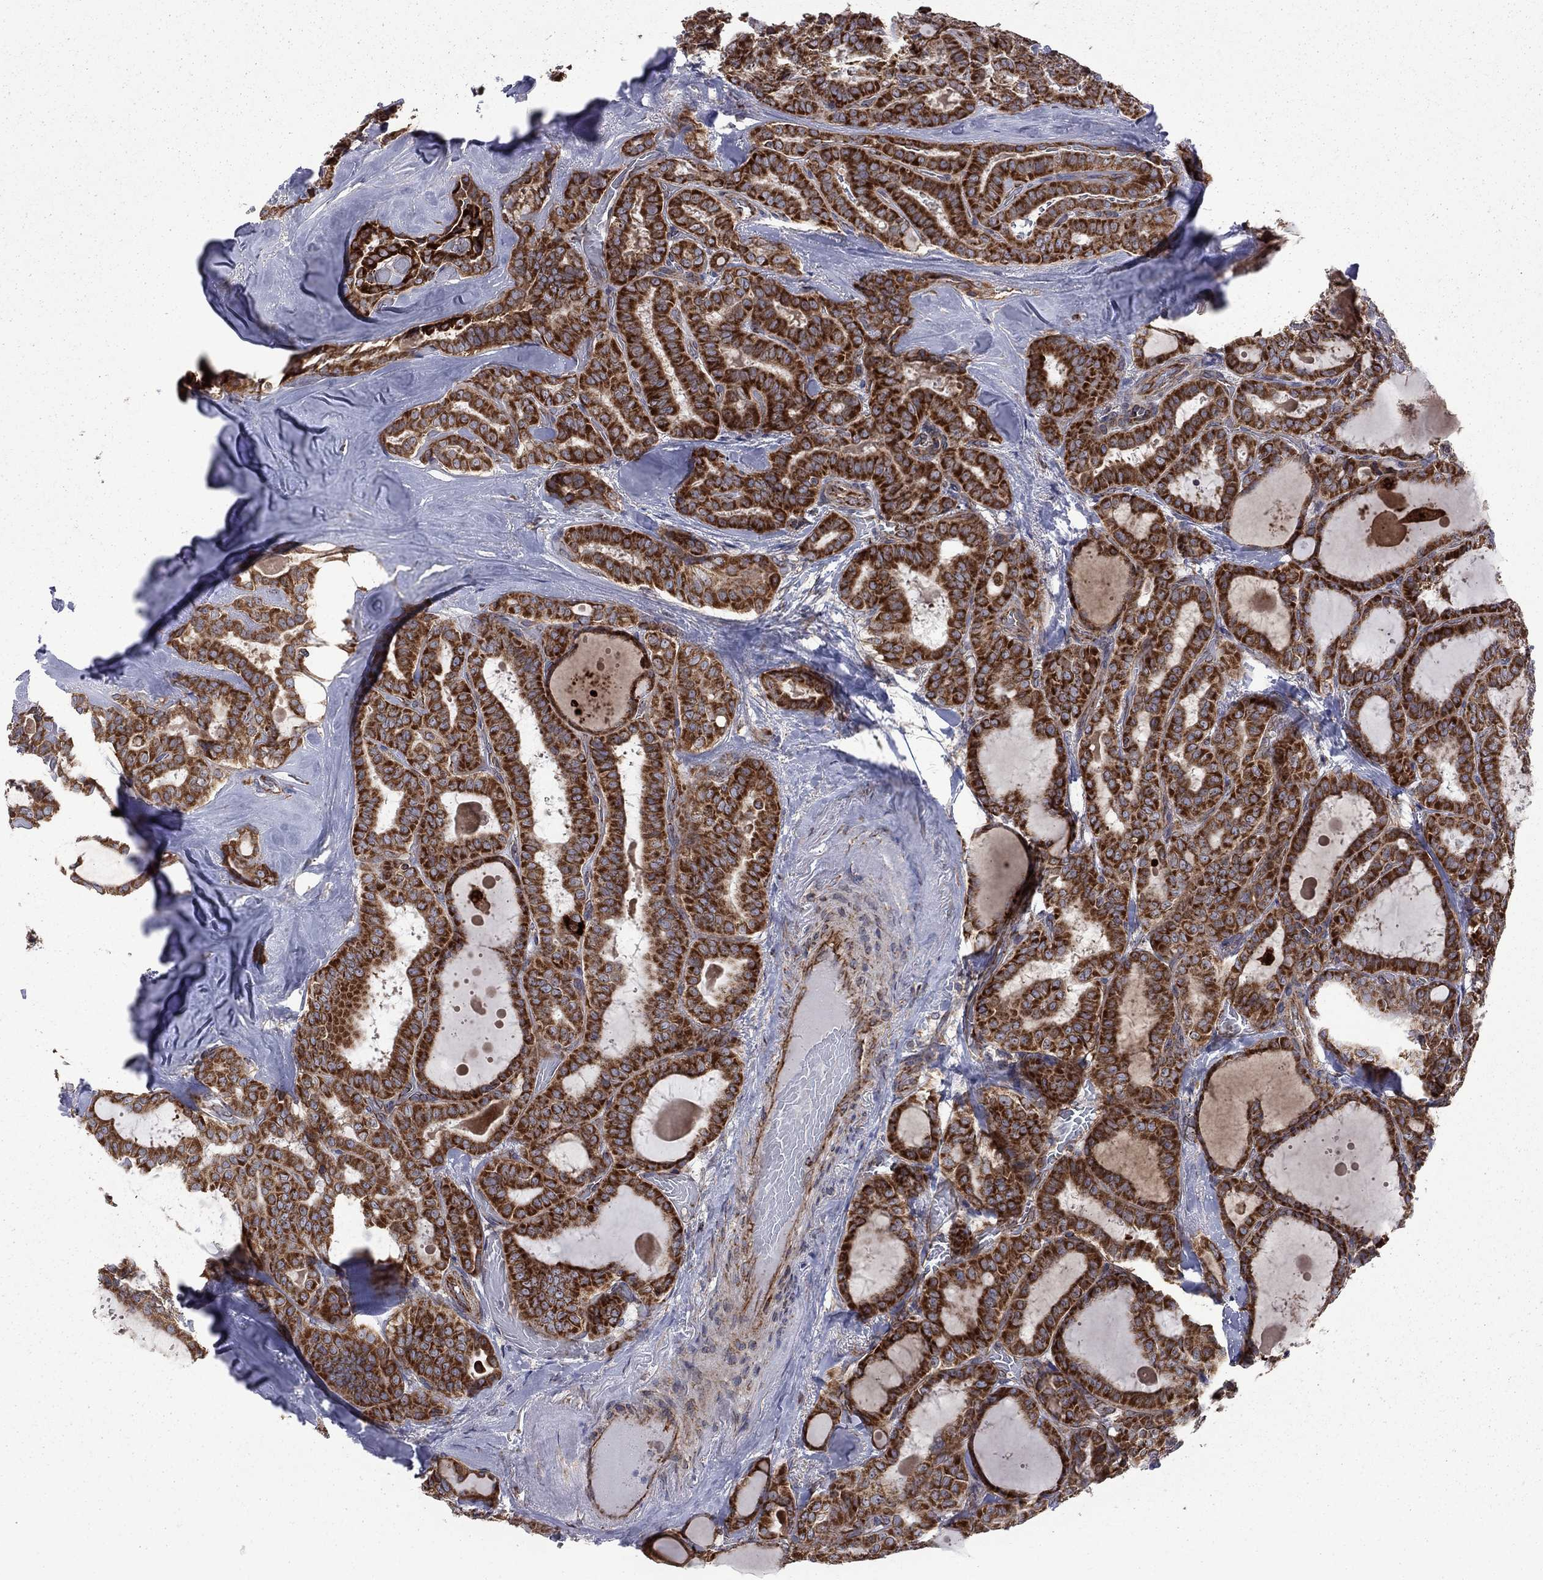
{"staining": {"intensity": "strong", "quantity": ">75%", "location": "cytoplasmic/membranous"}, "tissue": "thyroid cancer", "cell_type": "Tumor cells", "image_type": "cancer", "snomed": [{"axis": "morphology", "description": "Papillary adenocarcinoma, NOS"}, {"axis": "topography", "description": "Thyroid gland"}], "caption": "Thyroid cancer (papillary adenocarcinoma) stained with a brown dye displays strong cytoplasmic/membranous positive expression in about >75% of tumor cells.", "gene": "CLPTM1", "patient": {"sex": "female", "age": 39}}